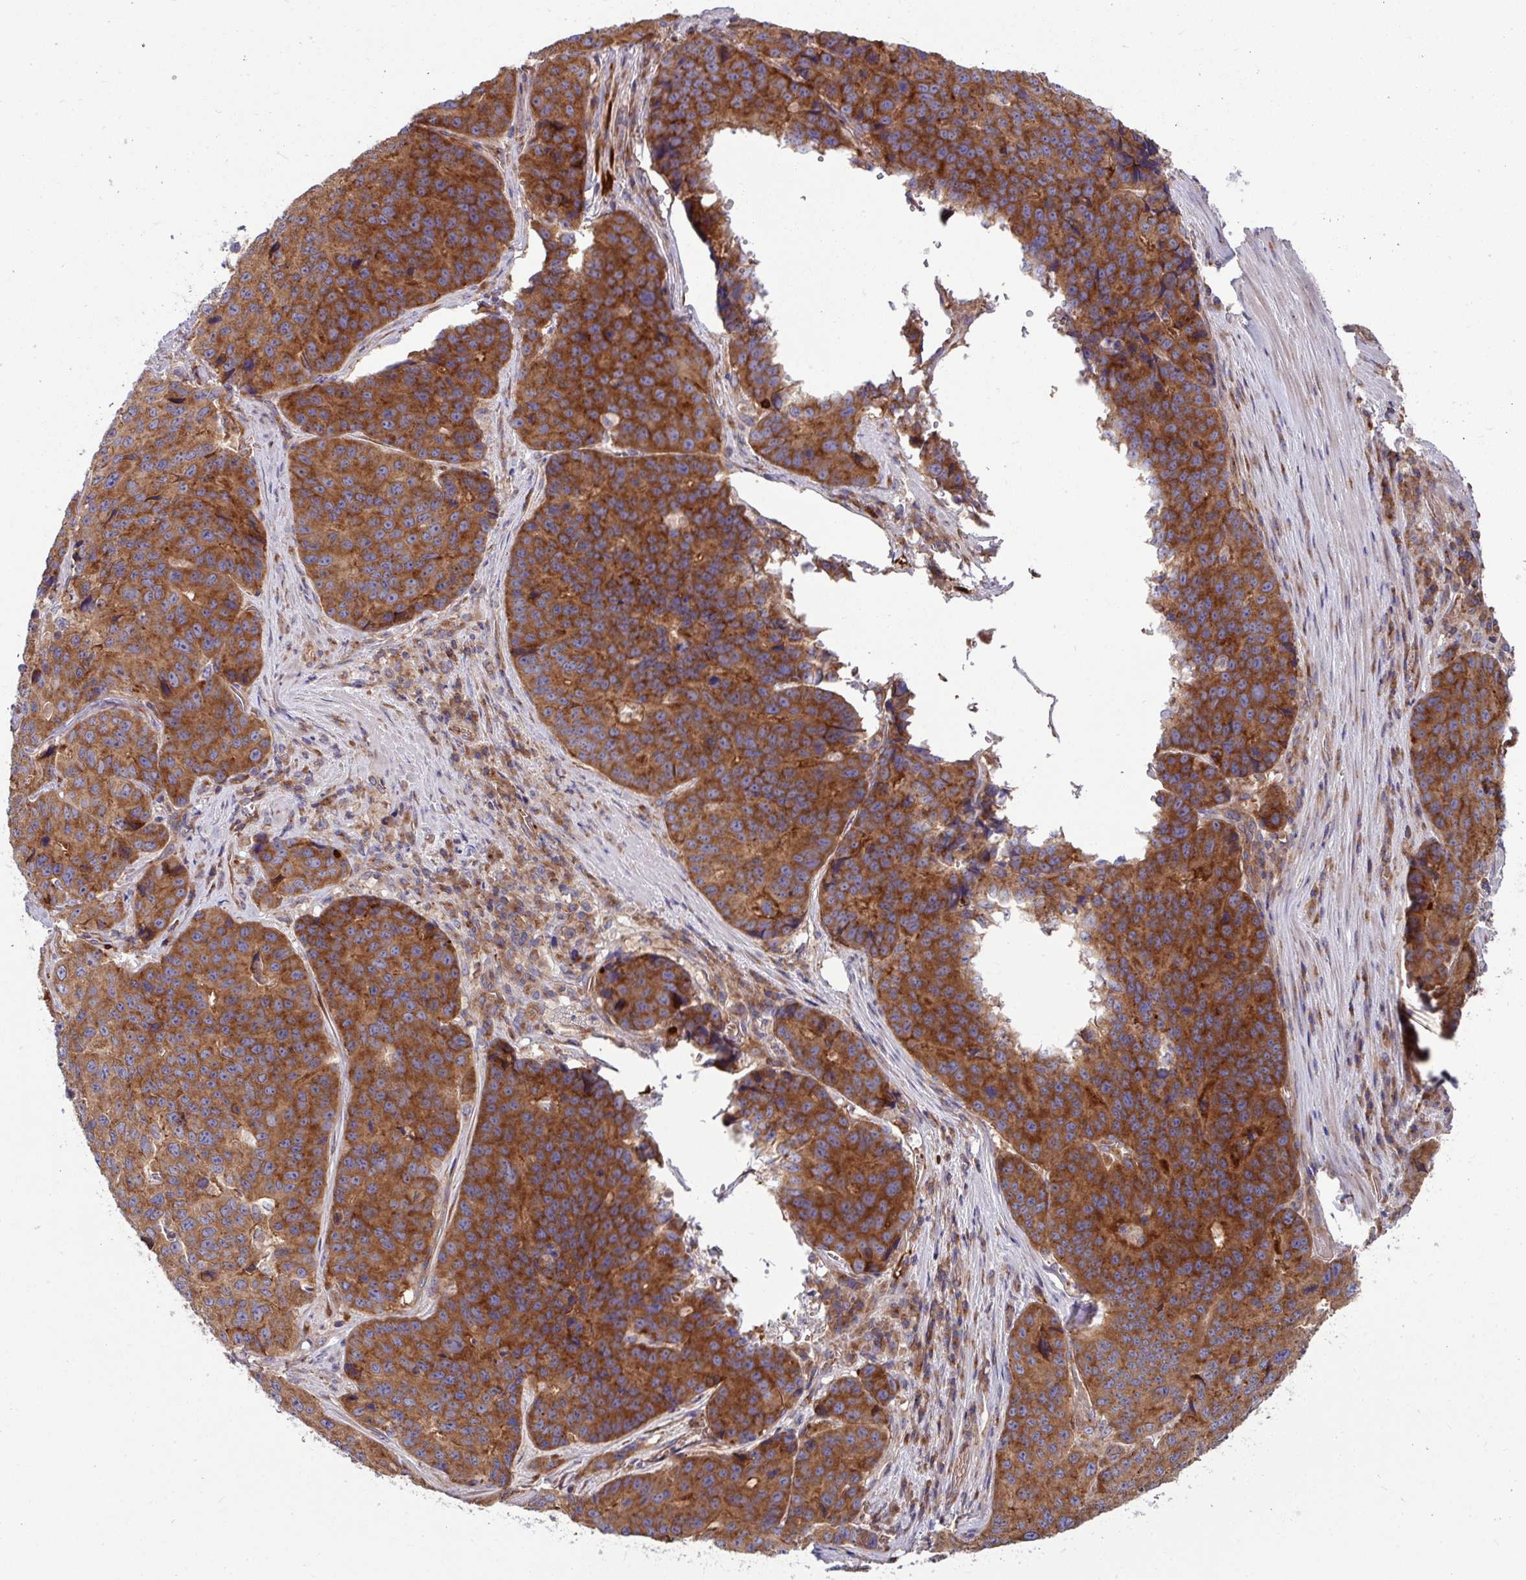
{"staining": {"intensity": "strong", "quantity": ">75%", "location": "cytoplasmic/membranous"}, "tissue": "stomach cancer", "cell_type": "Tumor cells", "image_type": "cancer", "snomed": [{"axis": "morphology", "description": "Adenocarcinoma, NOS"}, {"axis": "topography", "description": "Stomach"}], "caption": "Adenocarcinoma (stomach) stained with a protein marker demonstrates strong staining in tumor cells.", "gene": "LSM12", "patient": {"sex": "male", "age": 71}}